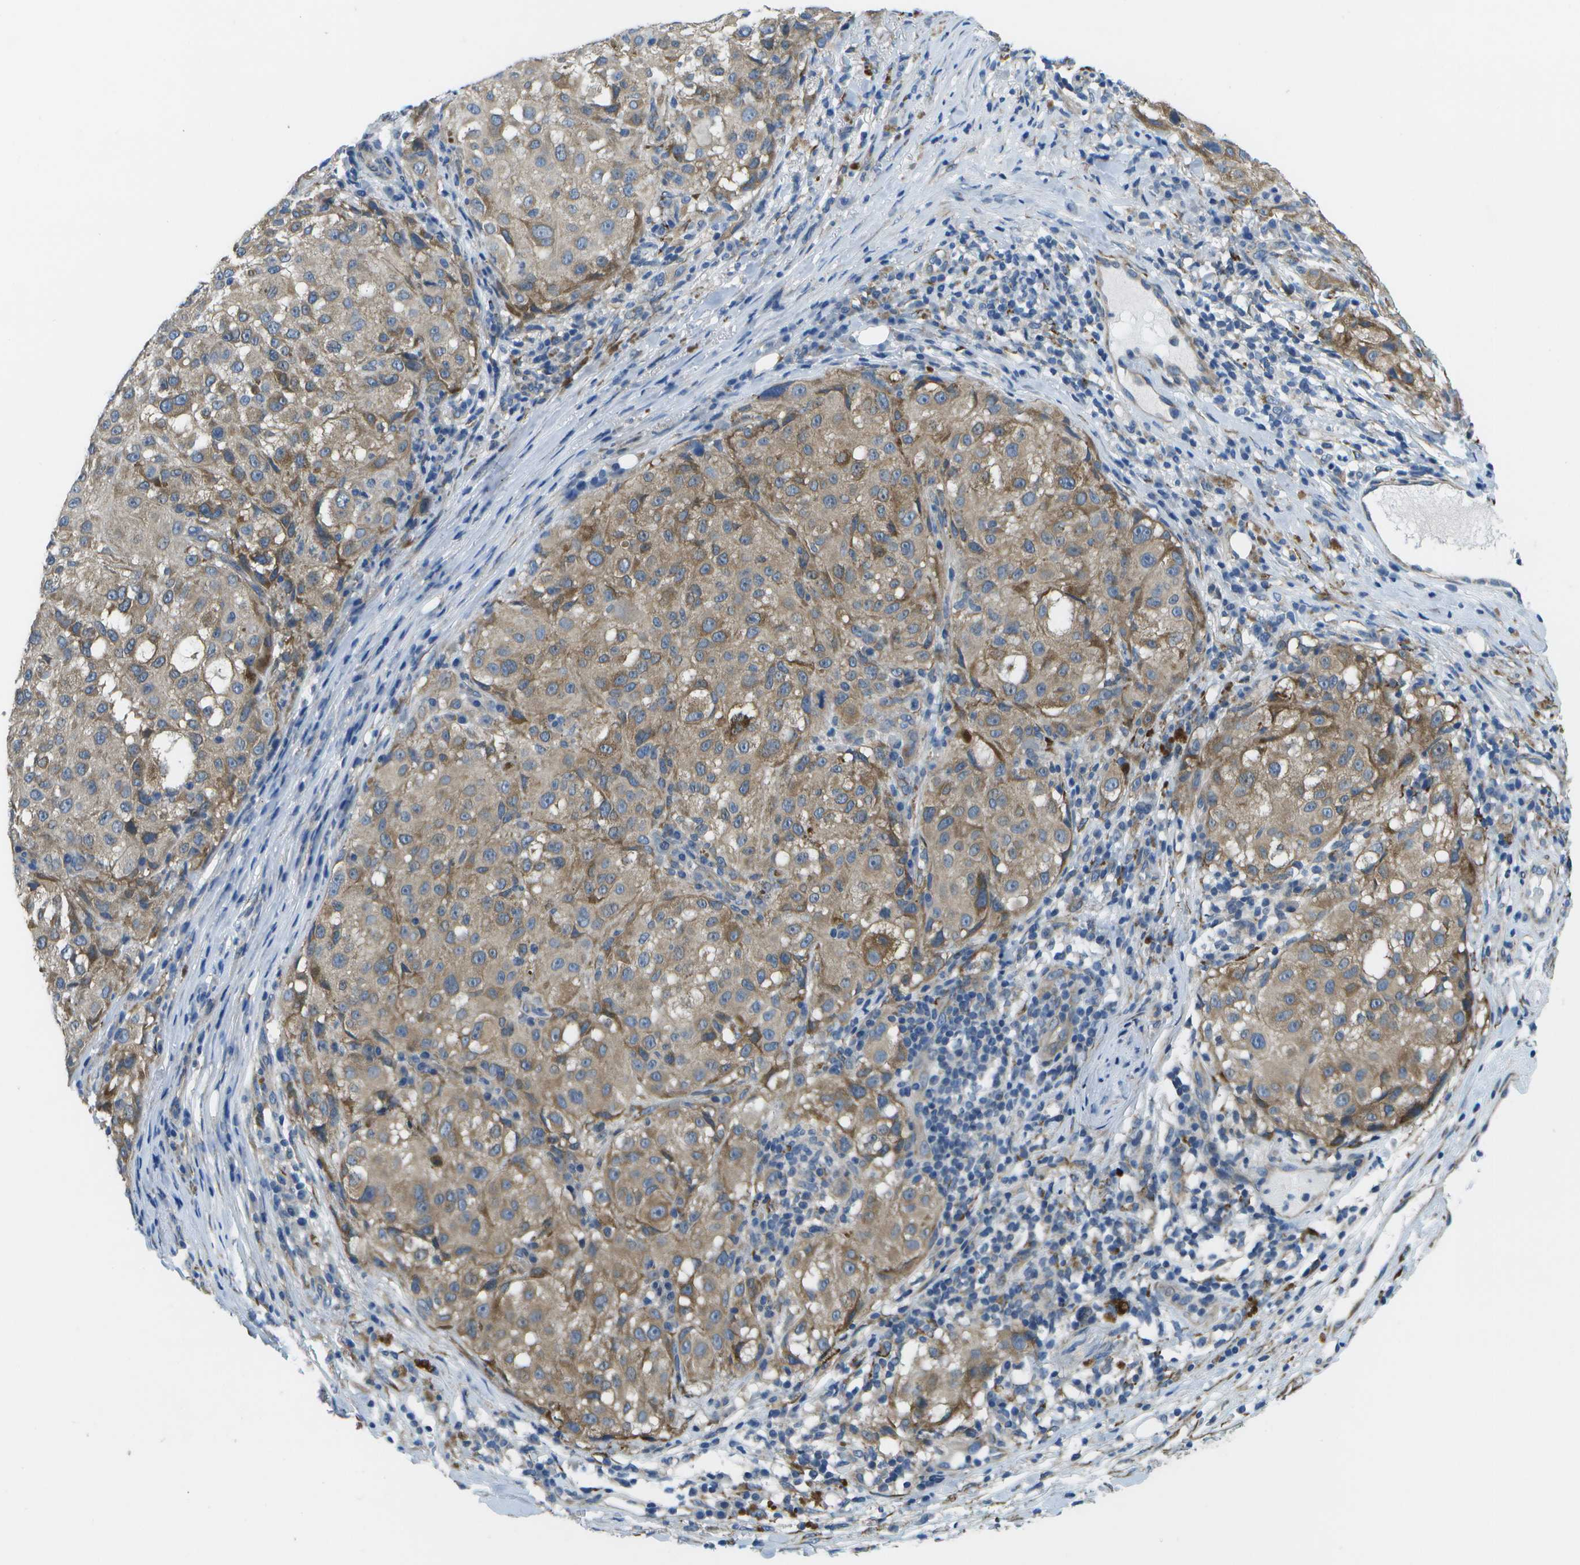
{"staining": {"intensity": "weak", "quantity": "25%-75%", "location": "cytoplasmic/membranous"}, "tissue": "melanoma", "cell_type": "Tumor cells", "image_type": "cancer", "snomed": [{"axis": "morphology", "description": "Necrosis, NOS"}, {"axis": "morphology", "description": "Malignant melanoma, NOS"}, {"axis": "topography", "description": "Skin"}], "caption": "There is low levels of weak cytoplasmic/membranous staining in tumor cells of melanoma, as demonstrated by immunohistochemical staining (brown color).", "gene": "P3H1", "patient": {"sex": "female", "age": 87}}